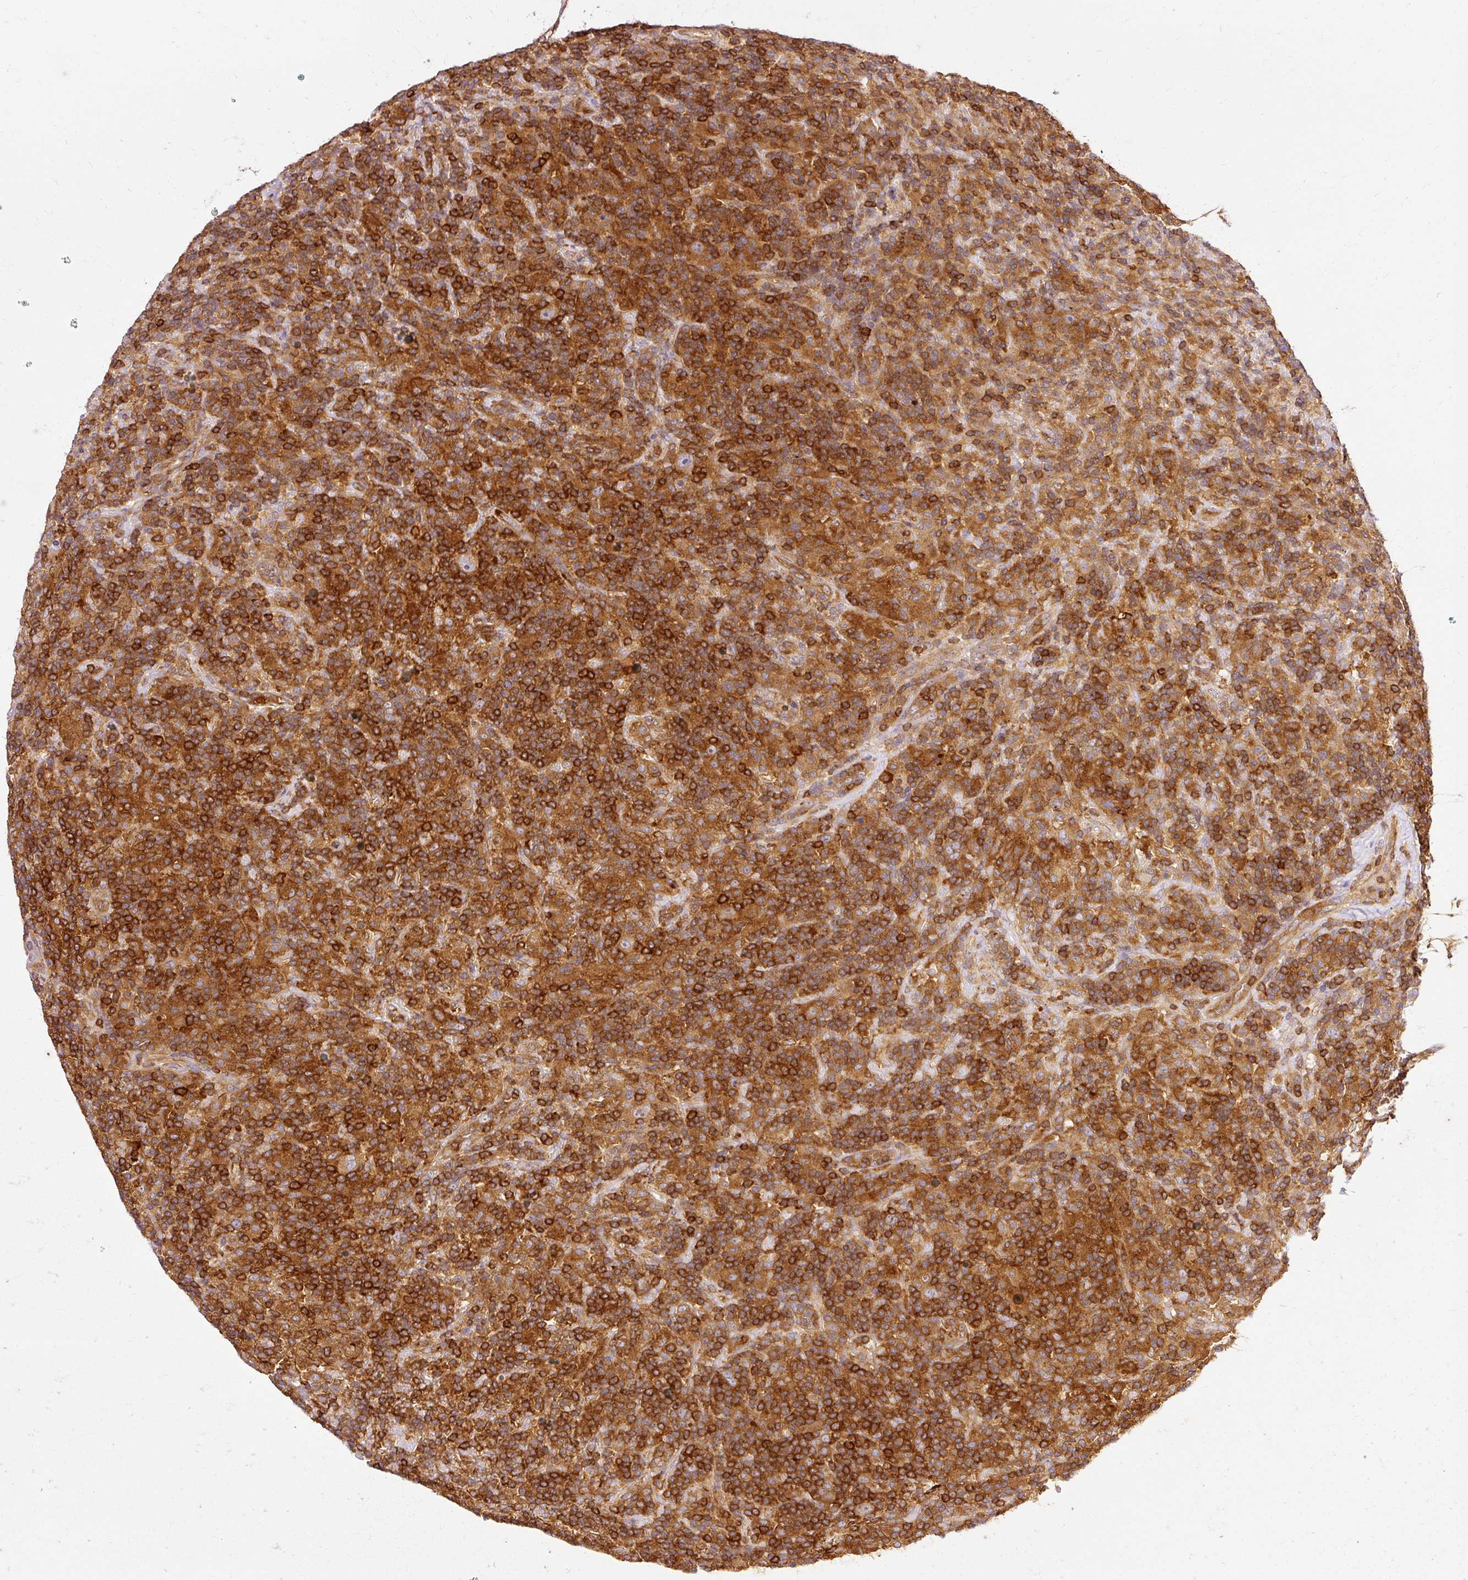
{"staining": {"intensity": "moderate", "quantity": ">75%", "location": "cytoplasmic/membranous"}, "tissue": "lymphoma", "cell_type": "Tumor cells", "image_type": "cancer", "snomed": [{"axis": "morphology", "description": "Hodgkin's disease, NOS"}, {"axis": "topography", "description": "Lymph node"}], "caption": "Immunohistochemical staining of human Hodgkin's disease demonstrates medium levels of moderate cytoplasmic/membranous protein staining in about >75% of tumor cells. The staining was performed using DAB to visualize the protein expression in brown, while the nuclei were stained in blue with hematoxylin (Magnification: 20x).", "gene": "ARMH3", "patient": {"sex": "male", "age": 70}}